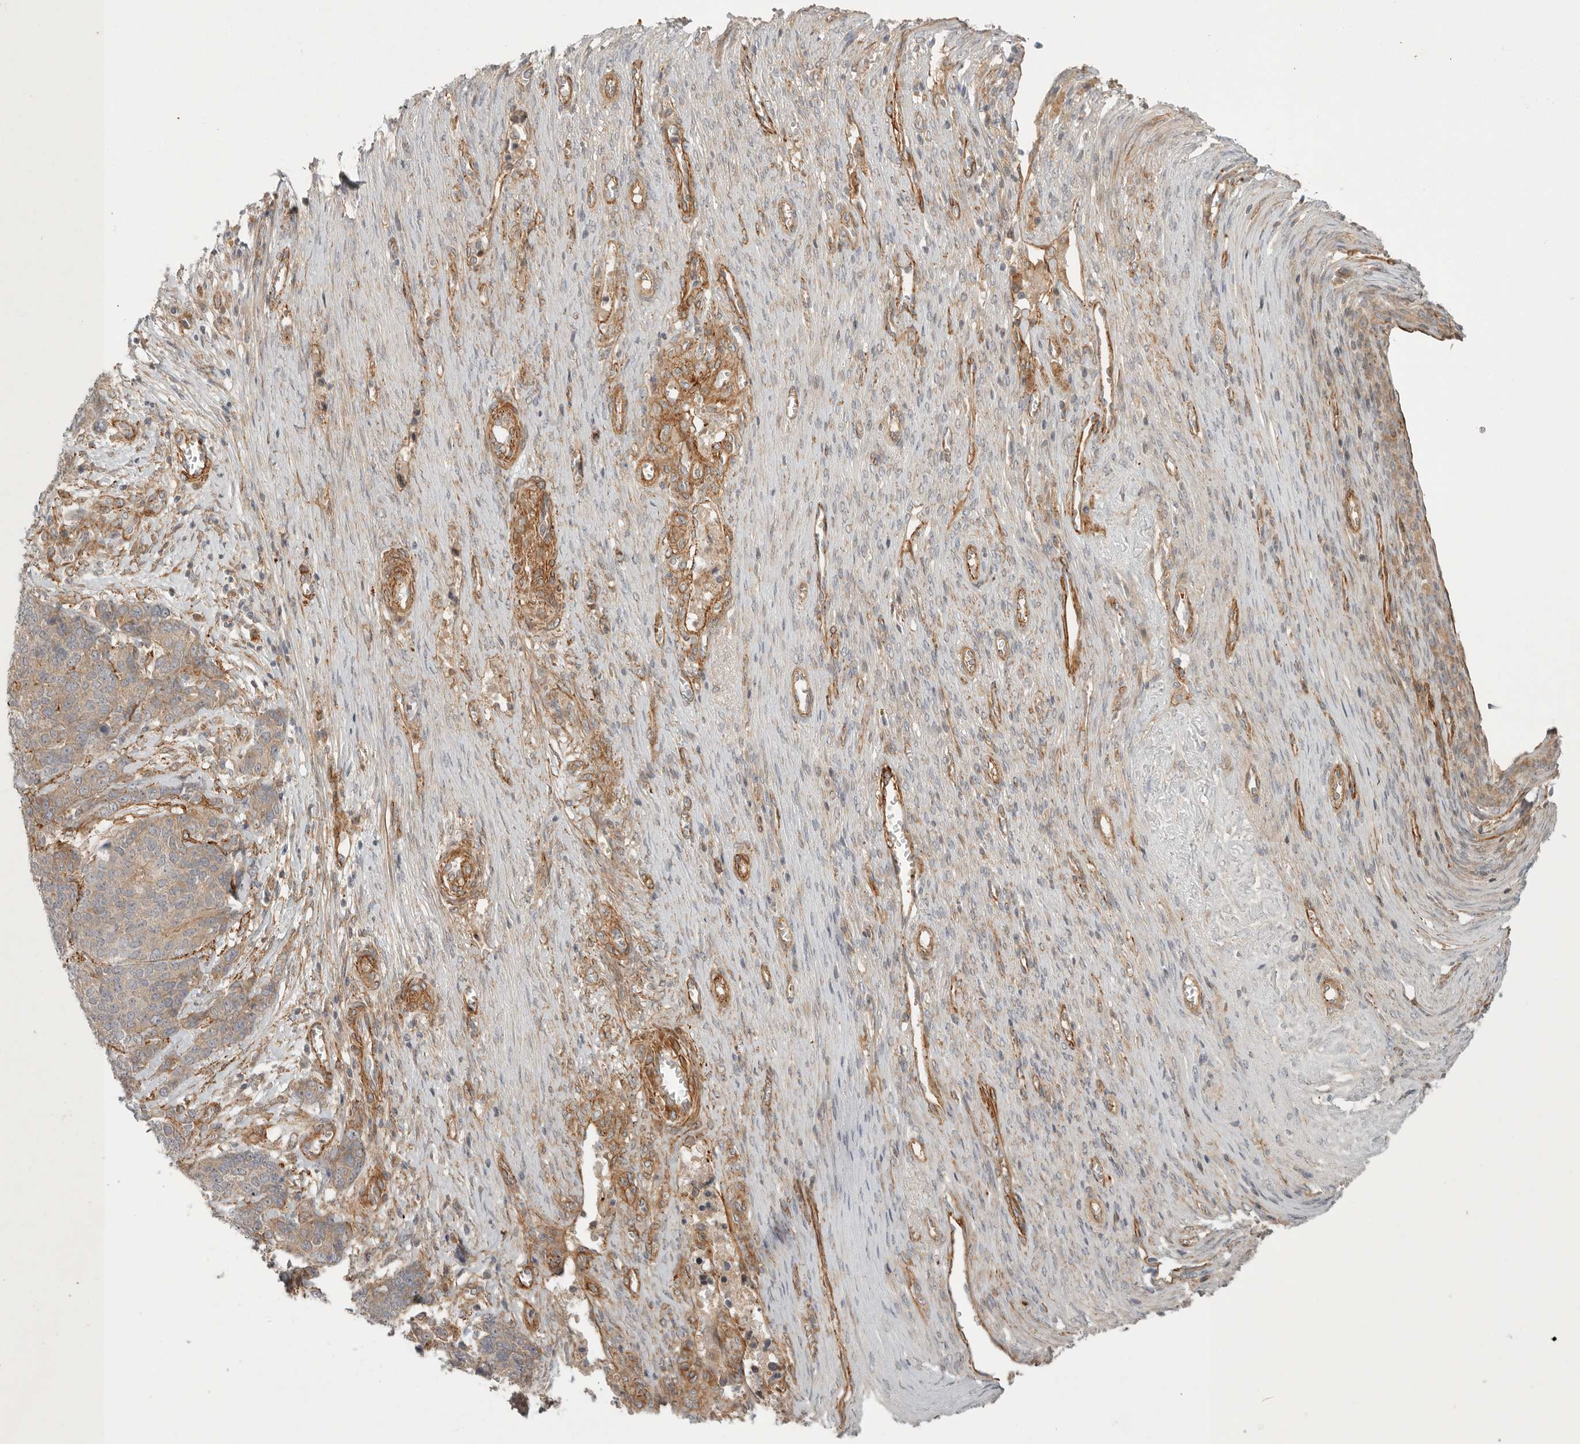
{"staining": {"intensity": "moderate", "quantity": ">75%", "location": "cytoplasmic/membranous"}, "tissue": "ovarian cancer", "cell_type": "Tumor cells", "image_type": "cancer", "snomed": [{"axis": "morphology", "description": "Cystadenocarcinoma, serous, NOS"}, {"axis": "topography", "description": "Ovary"}], "caption": "An immunohistochemistry (IHC) micrograph of tumor tissue is shown. Protein staining in brown shows moderate cytoplasmic/membranous positivity in ovarian serous cystadenocarcinoma within tumor cells.", "gene": "LONRF1", "patient": {"sex": "female", "age": 44}}